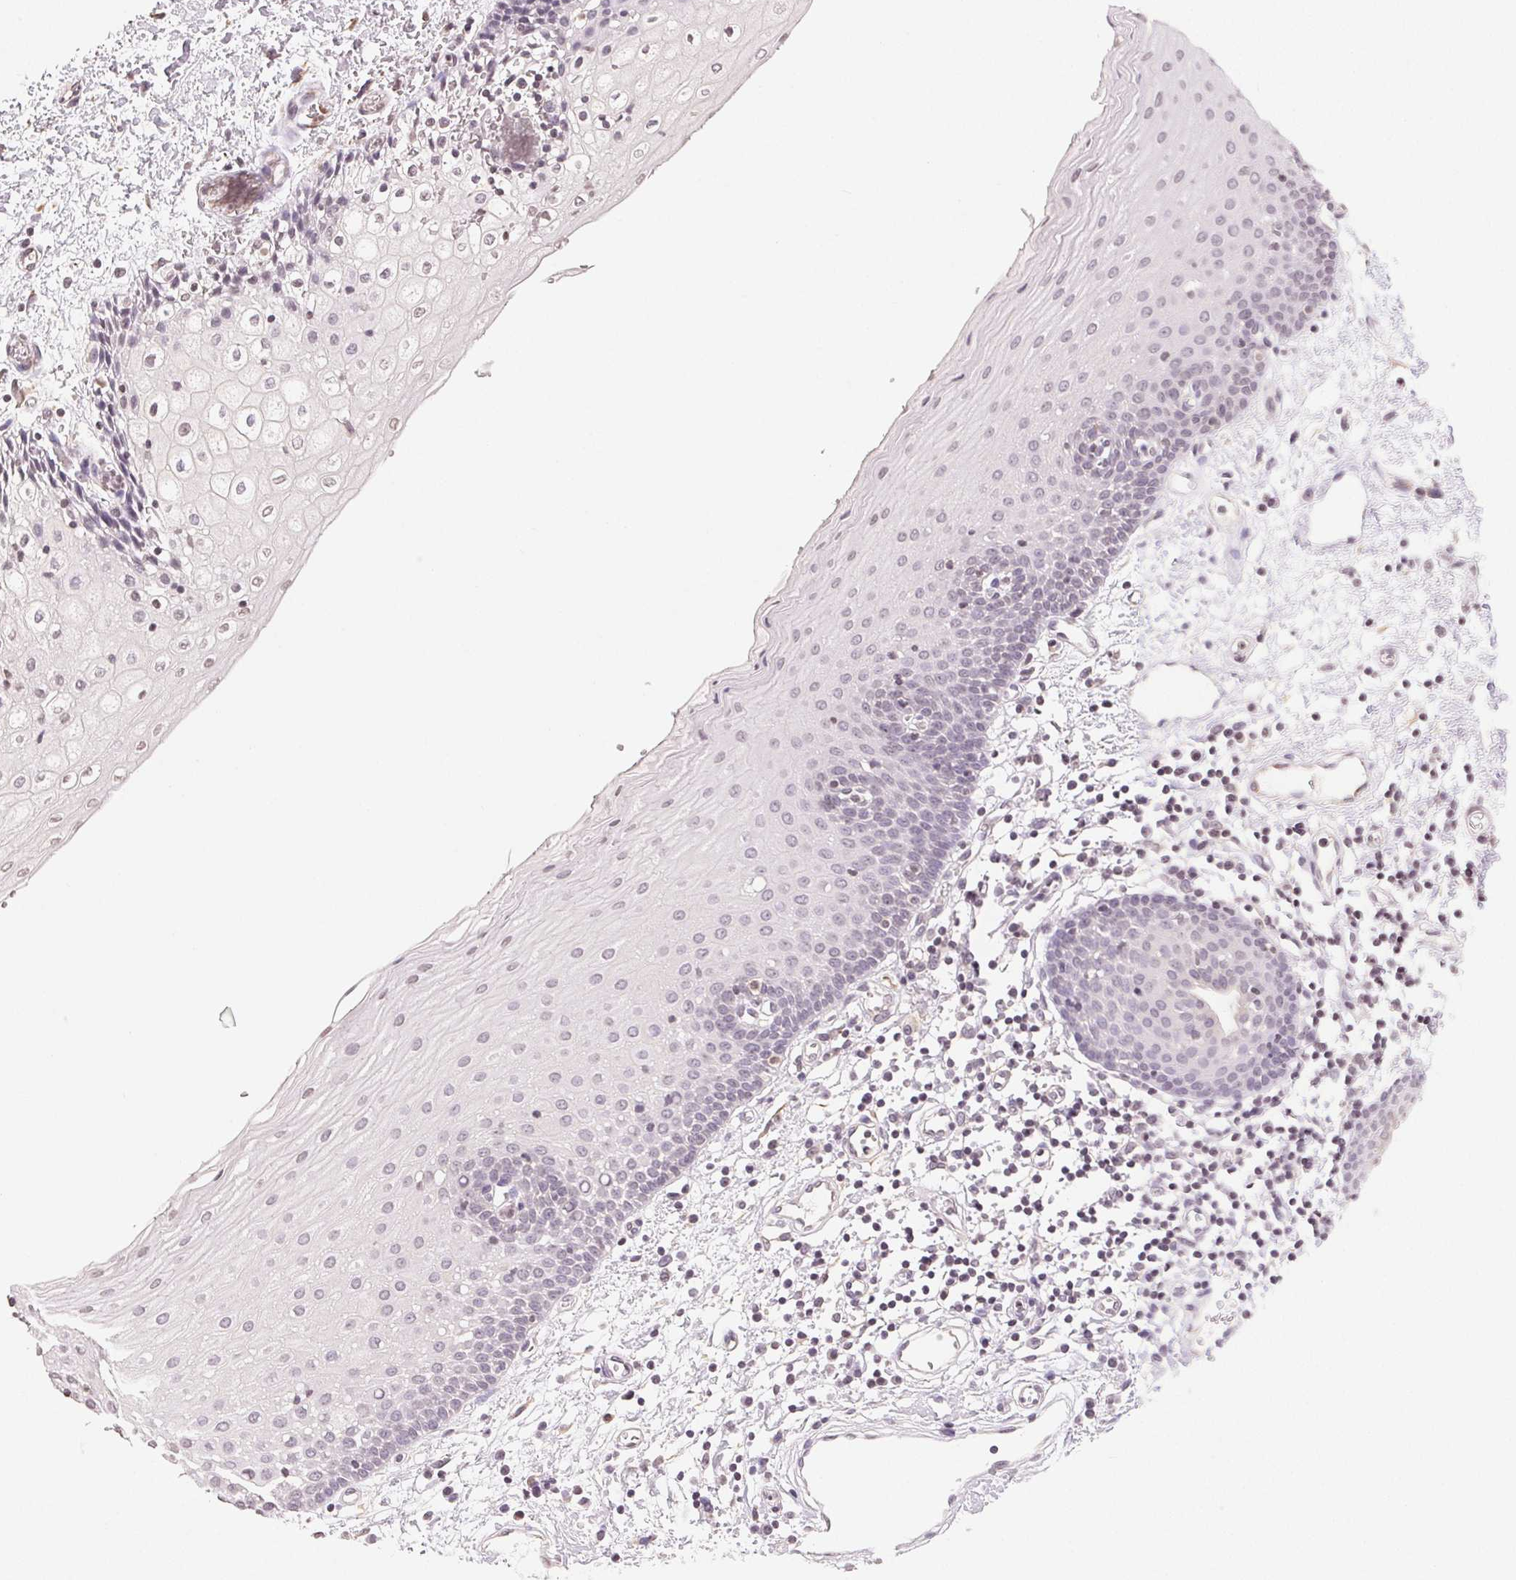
{"staining": {"intensity": "weak", "quantity": "25%-75%", "location": "nuclear"}, "tissue": "oral mucosa", "cell_type": "Squamous epithelial cells", "image_type": "normal", "snomed": [{"axis": "morphology", "description": "Normal tissue, NOS"}, {"axis": "topography", "description": "Oral tissue"}], "caption": "Brown immunohistochemical staining in benign human oral mucosa shows weak nuclear positivity in approximately 25%-75% of squamous epithelial cells. The staining was performed using DAB, with brown indicating positive protein expression. Nuclei are stained blue with hematoxylin.", "gene": "TBP", "patient": {"sex": "female", "age": 43}}